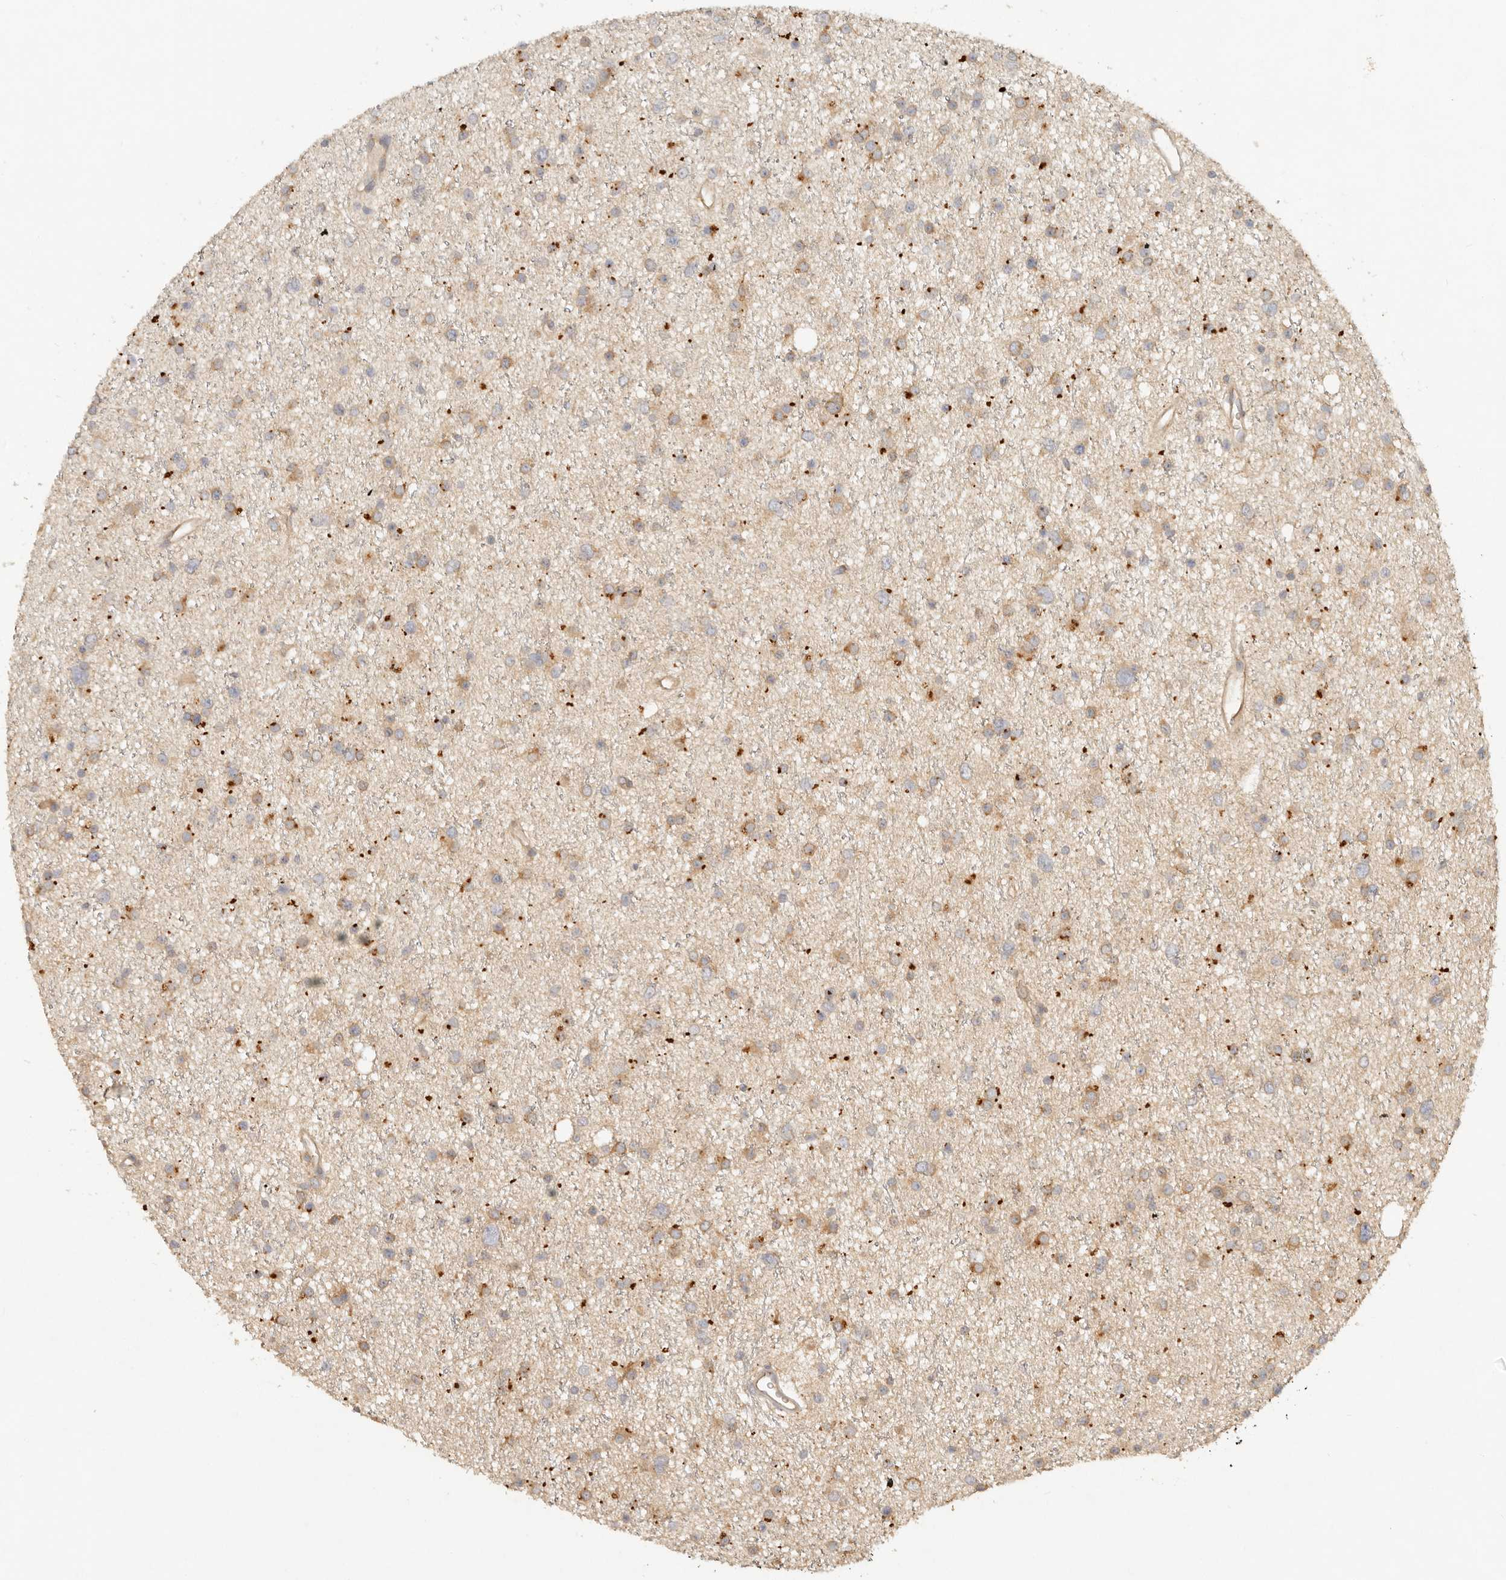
{"staining": {"intensity": "moderate", "quantity": "25%-75%", "location": "cytoplasmic/membranous"}, "tissue": "glioma", "cell_type": "Tumor cells", "image_type": "cancer", "snomed": [{"axis": "morphology", "description": "Glioma, malignant, Low grade"}, {"axis": "topography", "description": "Cerebral cortex"}], "caption": "Tumor cells show medium levels of moderate cytoplasmic/membranous expression in approximately 25%-75% of cells in human glioma.", "gene": "HECTD3", "patient": {"sex": "female", "age": 39}}